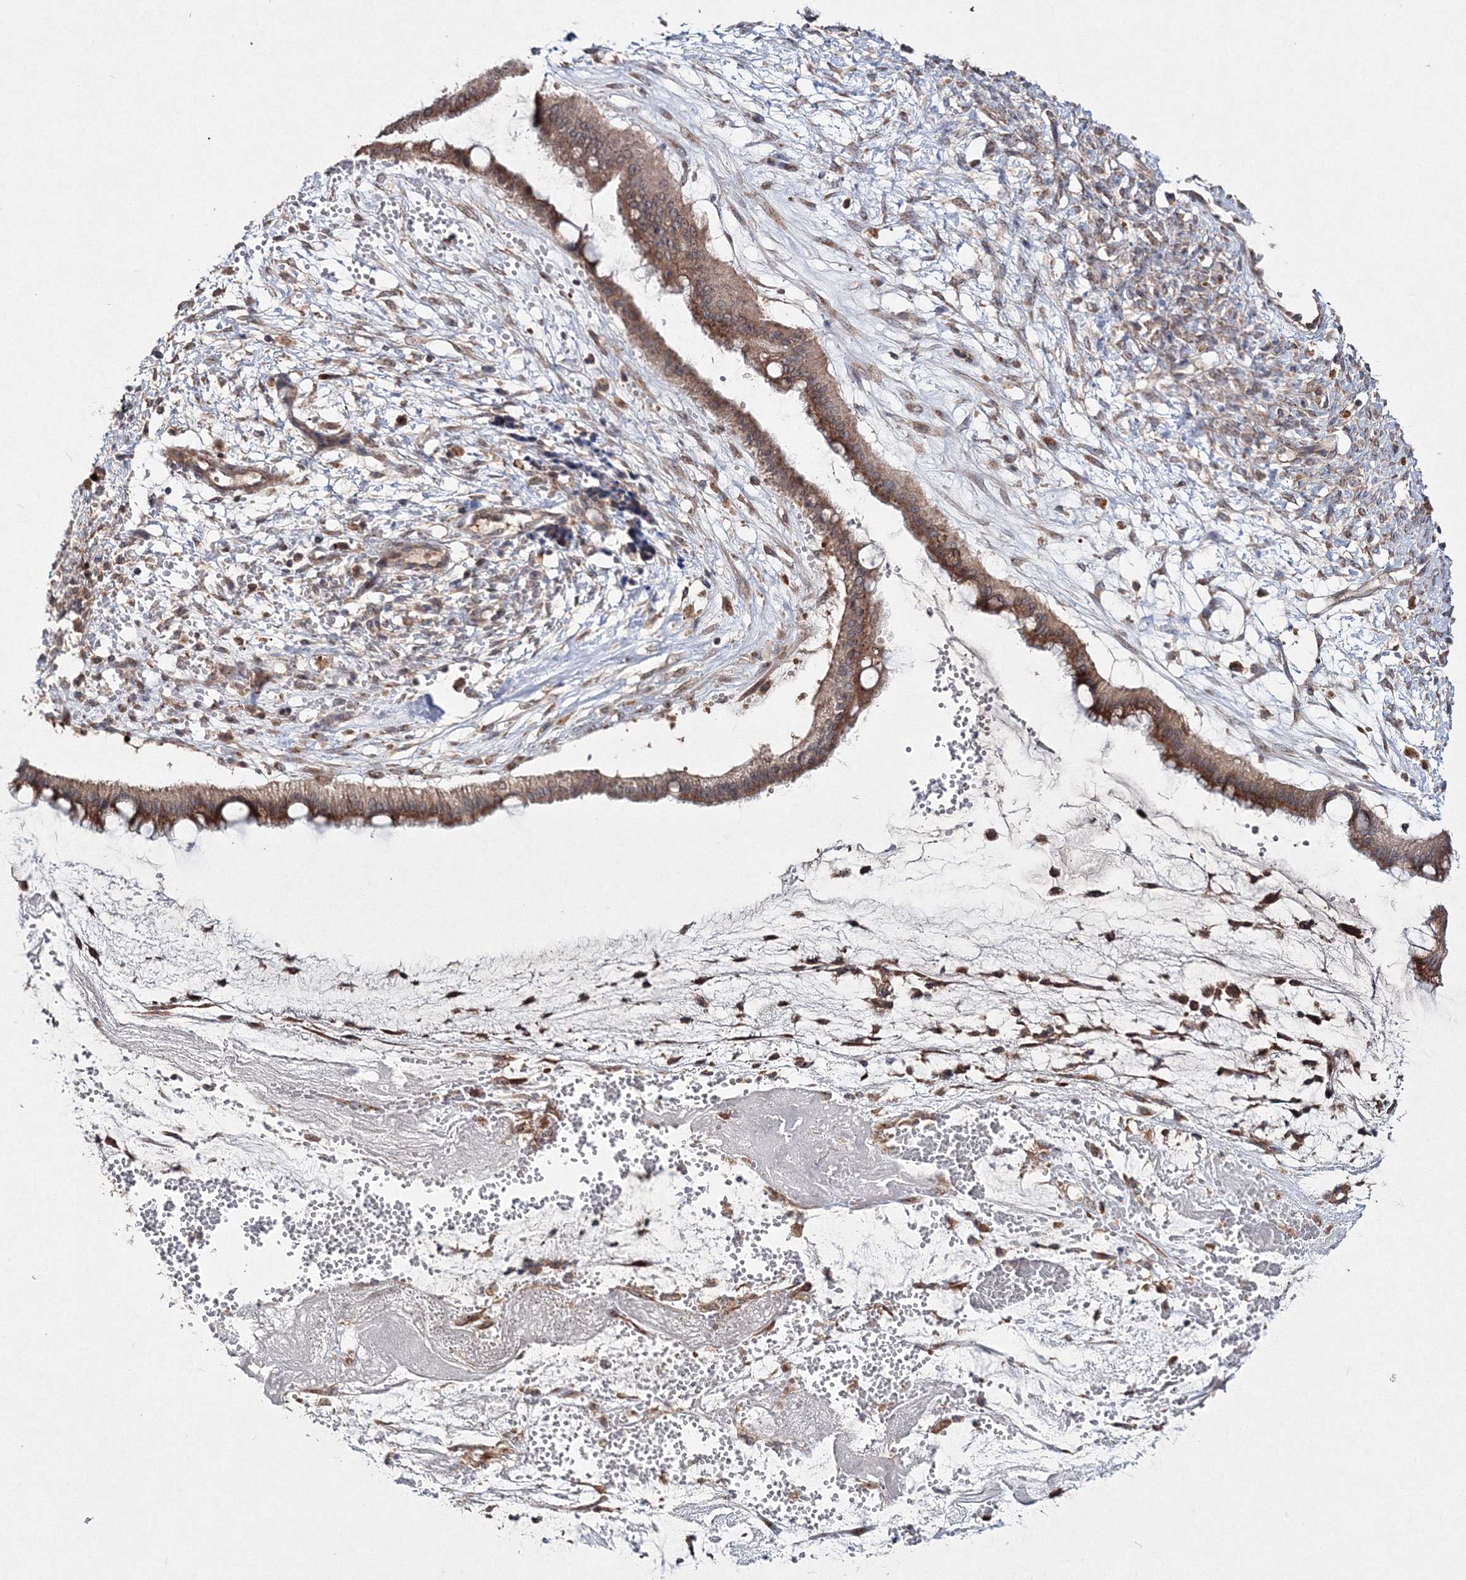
{"staining": {"intensity": "strong", "quantity": ">75%", "location": "cytoplasmic/membranous"}, "tissue": "ovarian cancer", "cell_type": "Tumor cells", "image_type": "cancer", "snomed": [{"axis": "morphology", "description": "Cystadenocarcinoma, mucinous, NOS"}, {"axis": "topography", "description": "Ovary"}], "caption": "Immunohistochemistry (IHC) histopathology image of human mucinous cystadenocarcinoma (ovarian) stained for a protein (brown), which exhibits high levels of strong cytoplasmic/membranous staining in about >75% of tumor cells.", "gene": "PEX13", "patient": {"sex": "female", "age": 73}}